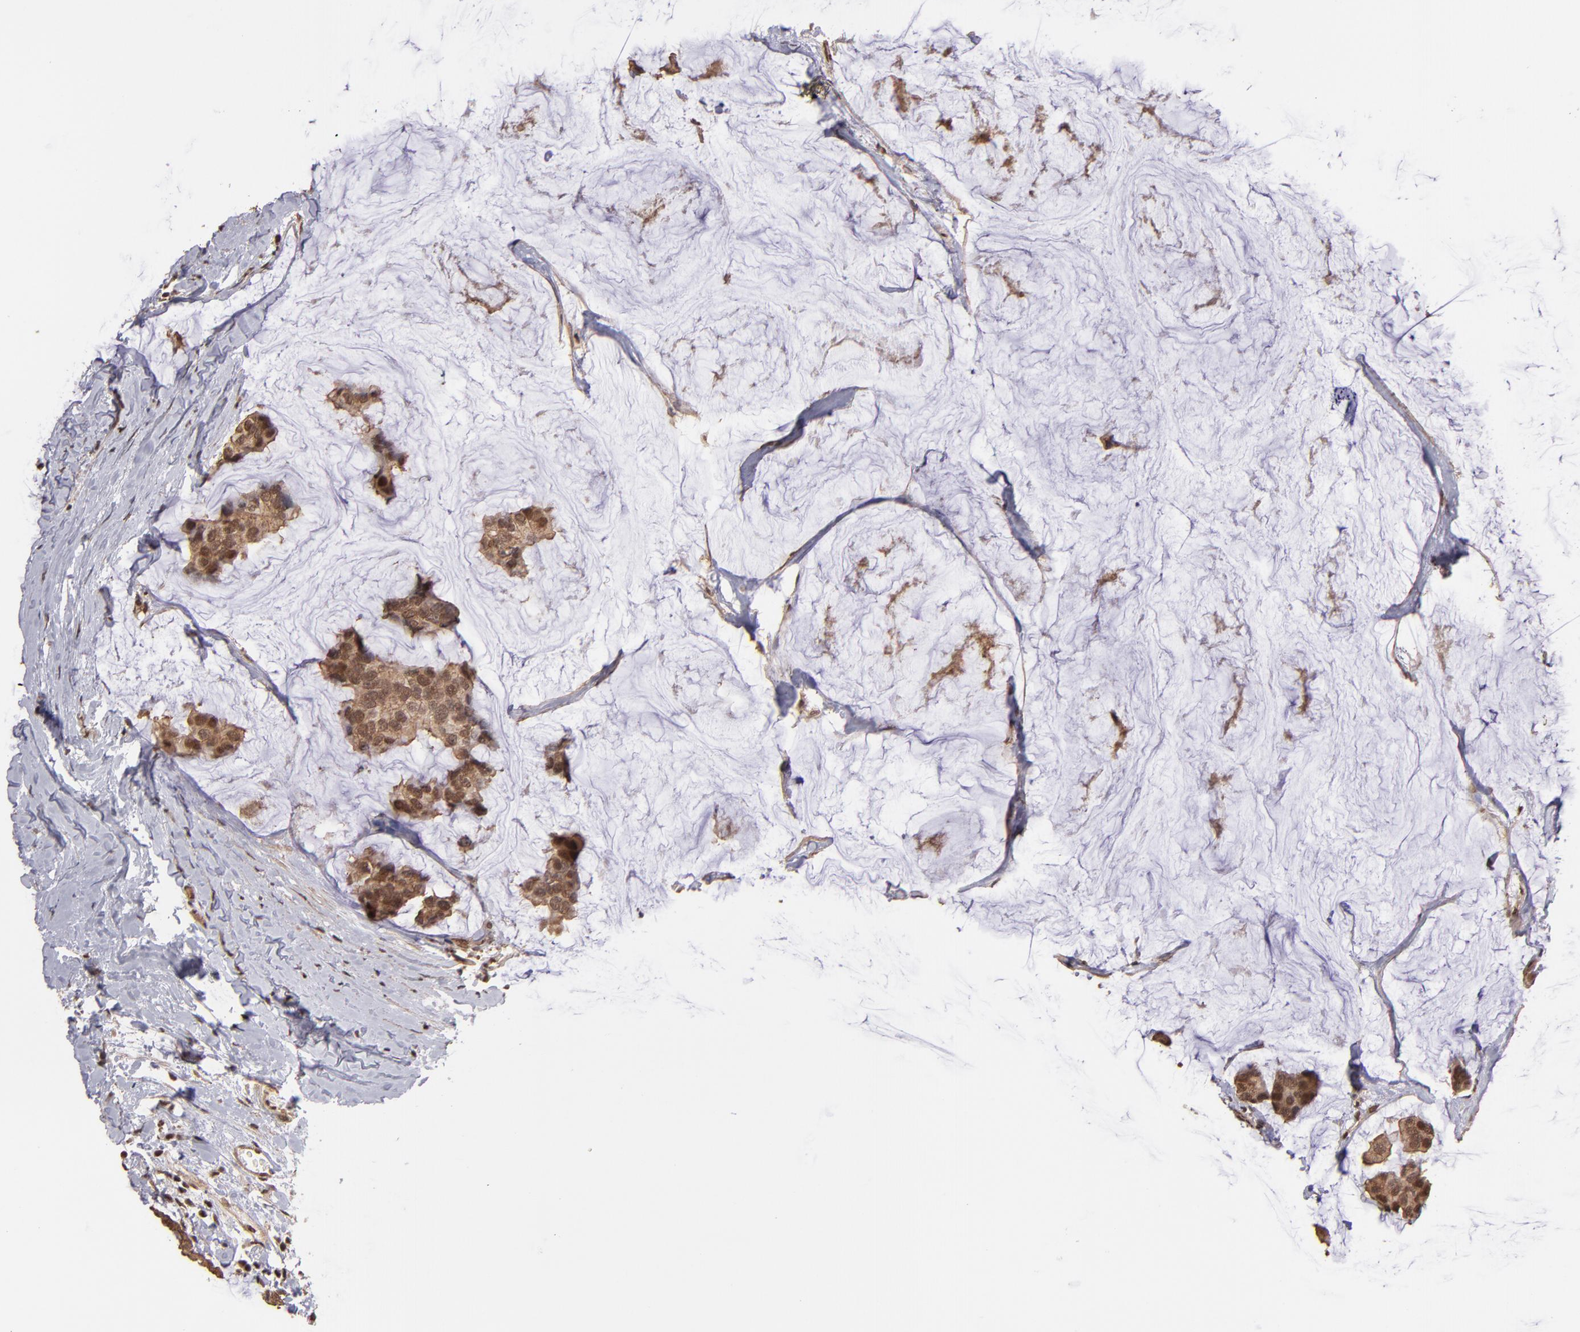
{"staining": {"intensity": "moderate", "quantity": ">75%", "location": "cytoplasmic/membranous,nuclear"}, "tissue": "breast cancer", "cell_type": "Tumor cells", "image_type": "cancer", "snomed": [{"axis": "morphology", "description": "Normal tissue, NOS"}, {"axis": "morphology", "description": "Duct carcinoma"}, {"axis": "topography", "description": "Breast"}], "caption": "This histopathology image displays immunohistochemistry (IHC) staining of breast infiltrating ductal carcinoma, with medium moderate cytoplasmic/membranous and nuclear staining in about >75% of tumor cells.", "gene": "TERF2", "patient": {"sex": "female", "age": 50}}